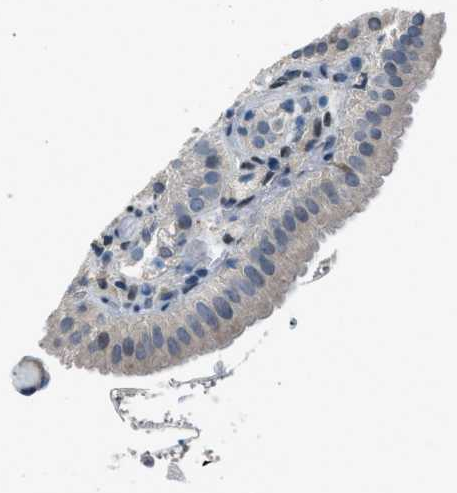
{"staining": {"intensity": "weak", "quantity": "<25%", "location": "cytoplasmic/membranous"}, "tissue": "gallbladder", "cell_type": "Glandular cells", "image_type": "normal", "snomed": [{"axis": "morphology", "description": "Normal tissue, NOS"}, {"axis": "topography", "description": "Gallbladder"}], "caption": "Glandular cells are negative for brown protein staining in unremarkable gallbladder. (Stains: DAB immunohistochemistry with hematoxylin counter stain, Microscopy: brightfield microscopy at high magnification).", "gene": "RNF41", "patient": {"sex": "male", "age": 54}}